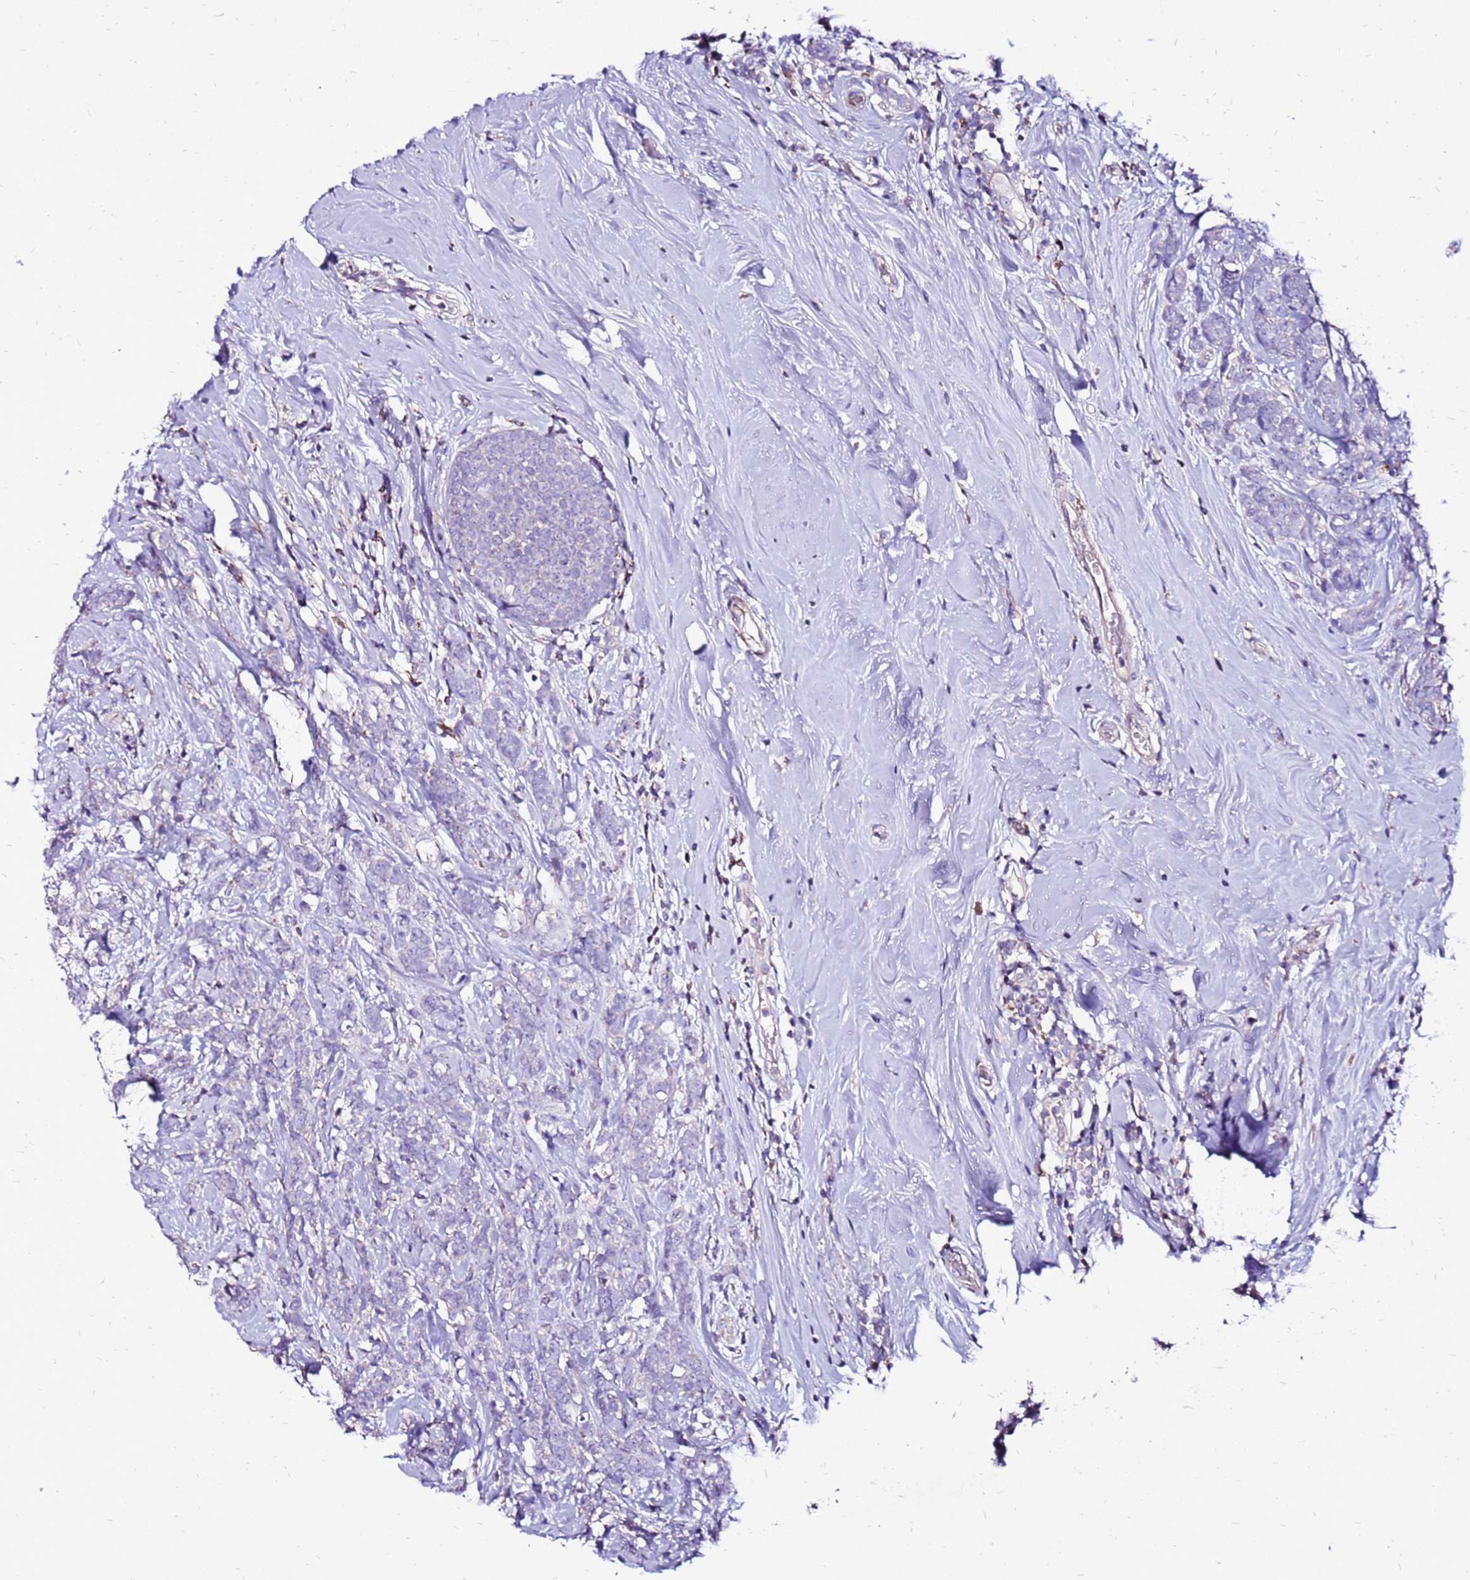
{"staining": {"intensity": "negative", "quantity": "none", "location": "none"}, "tissue": "breast cancer", "cell_type": "Tumor cells", "image_type": "cancer", "snomed": [{"axis": "morphology", "description": "Lobular carcinoma"}, {"axis": "topography", "description": "Breast"}], "caption": "IHC of breast lobular carcinoma exhibits no expression in tumor cells.", "gene": "TMEM106C", "patient": {"sex": "female", "age": 58}}